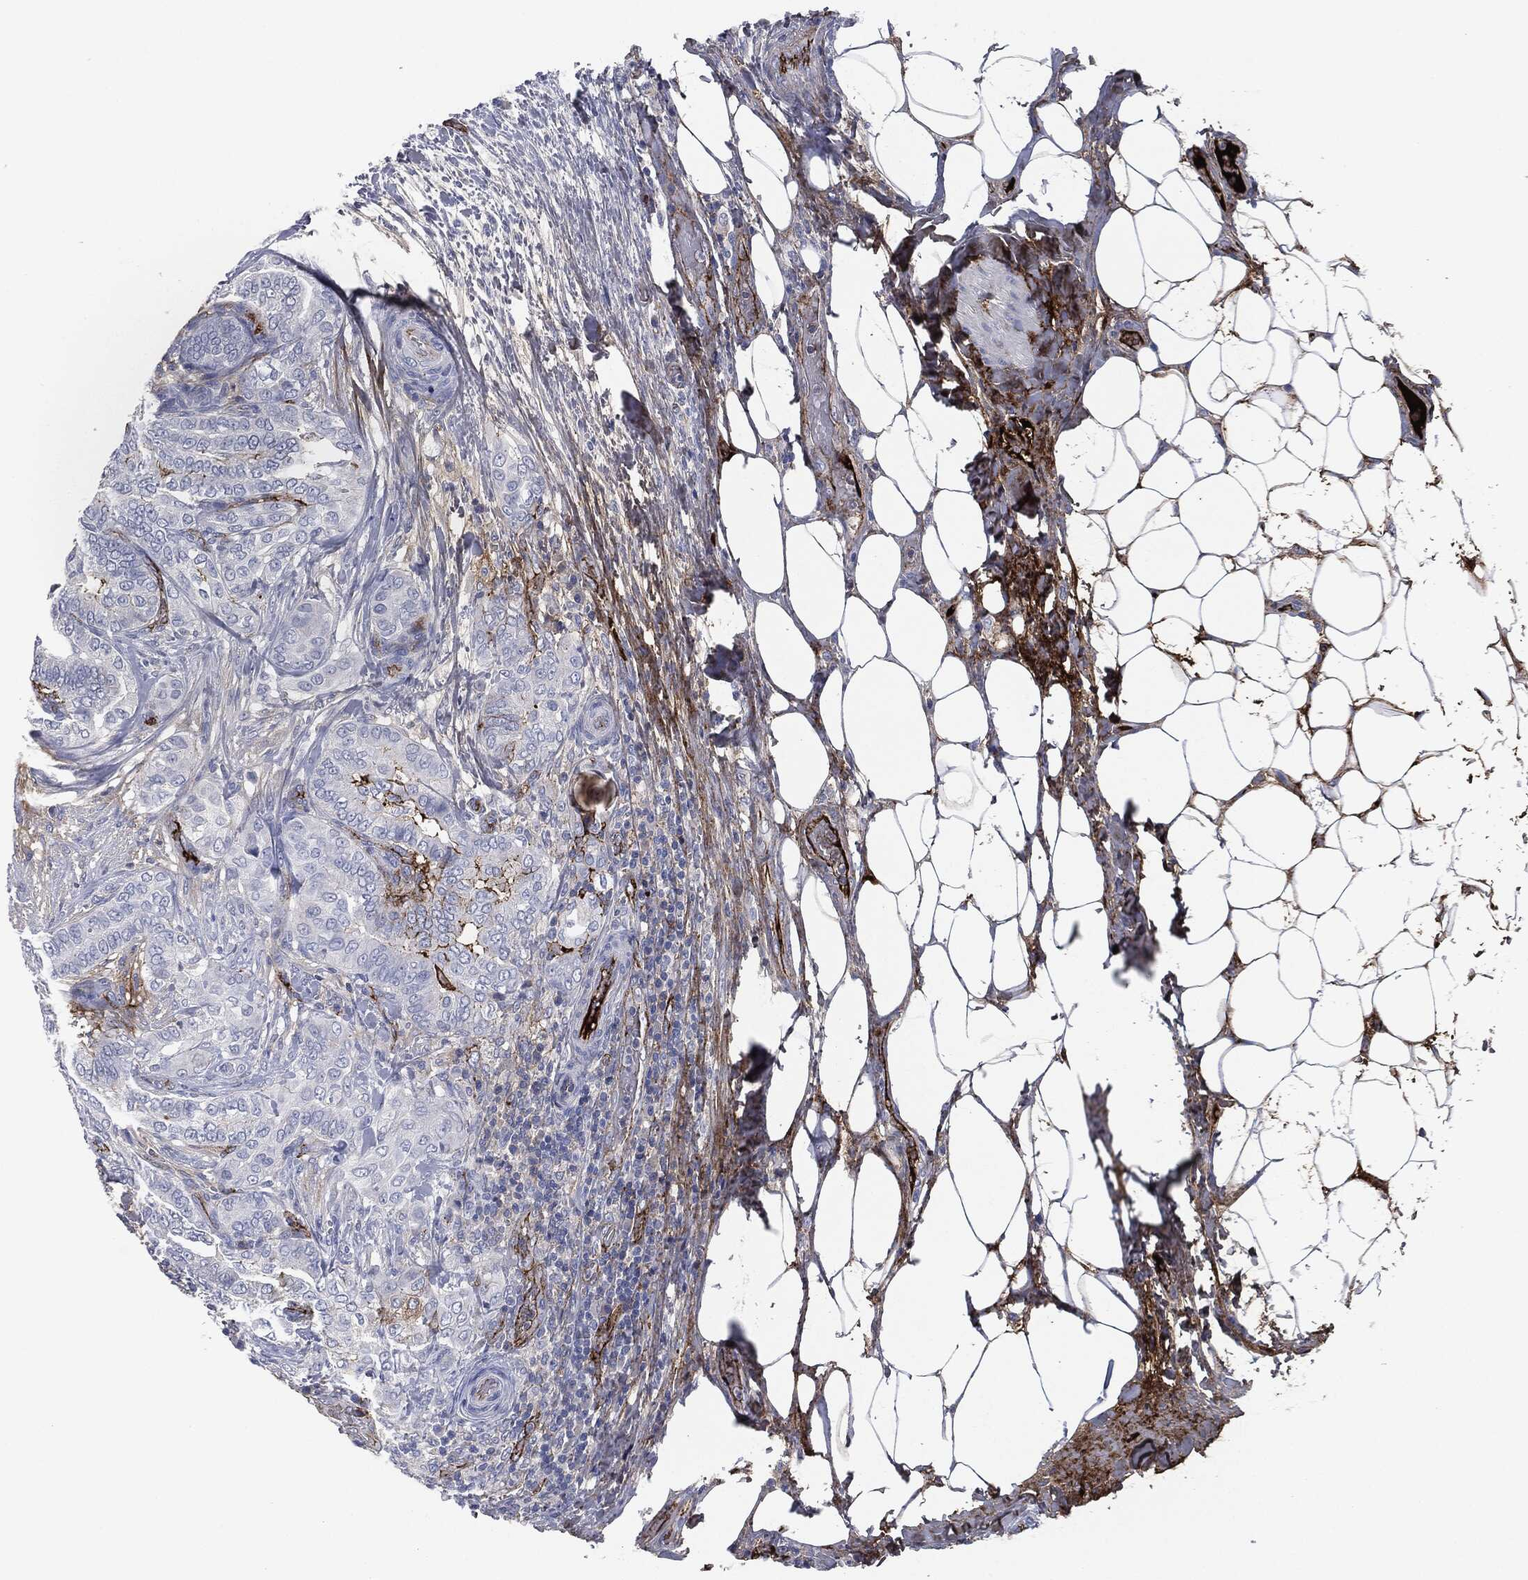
{"staining": {"intensity": "strong", "quantity": "<25%", "location": "cytoplasmic/membranous"}, "tissue": "thyroid cancer", "cell_type": "Tumor cells", "image_type": "cancer", "snomed": [{"axis": "morphology", "description": "Papillary adenocarcinoma, NOS"}, {"axis": "topography", "description": "Thyroid gland"}], "caption": "Human thyroid papillary adenocarcinoma stained with a brown dye exhibits strong cytoplasmic/membranous positive positivity in about <25% of tumor cells.", "gene": "APOB", "patient": {"sex": "male", "age": 61}}